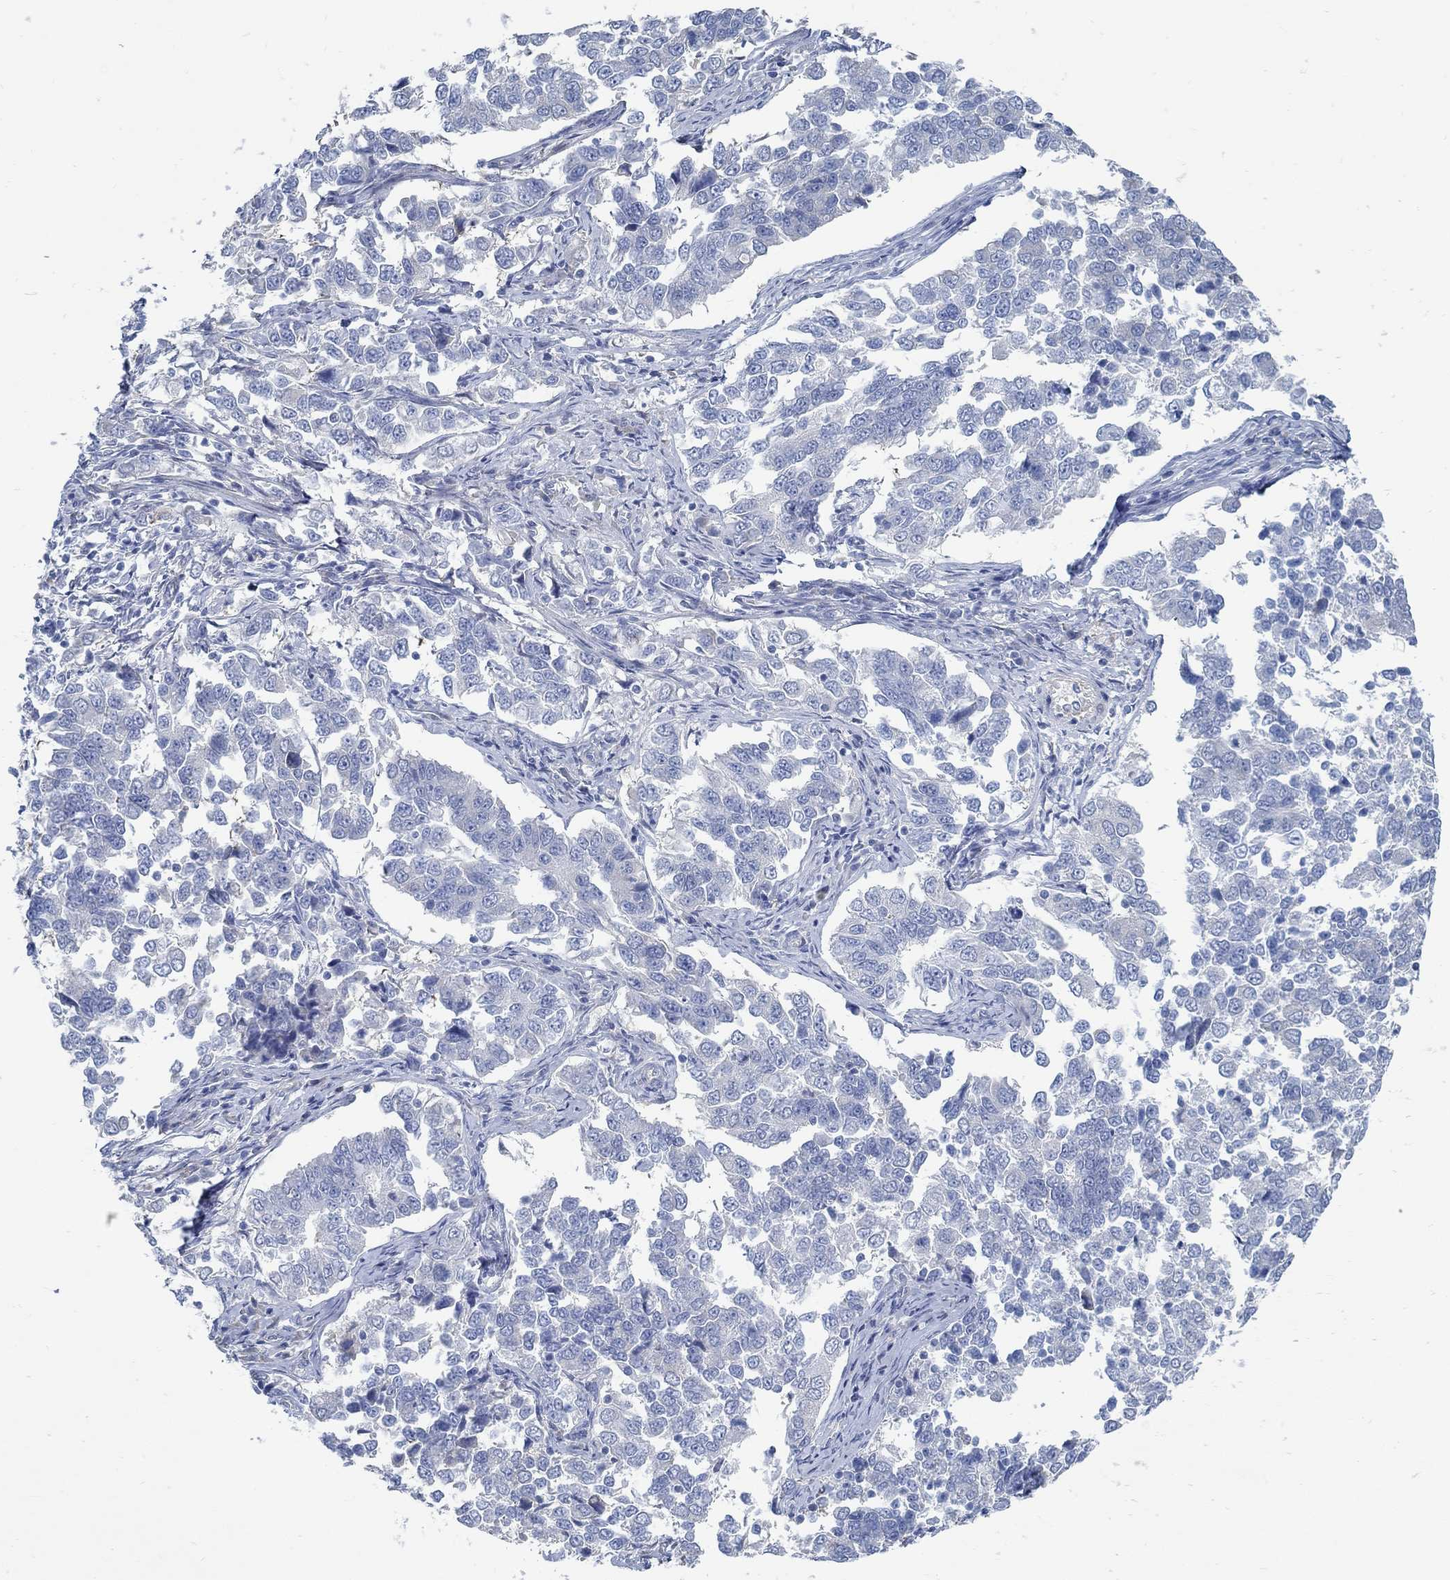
{"staining": {"intensity": "negative", "quantity": "none", "location": "none"}, "tissue": "endometrial cancer", "cell_type": "Tumor cells", "image_type": "cancer", "snomed": [{"axis": "morphology", "description": "Adenocarcinoma, NOS"}, {"axis": "topography", "description": "Endometrium"}], "caption": "This is an IHC image of human endometrial cancer. There is no positivity in tumor cells.", "gene": "C15orf39", "patient": {"sex": "female", "age": 43}}